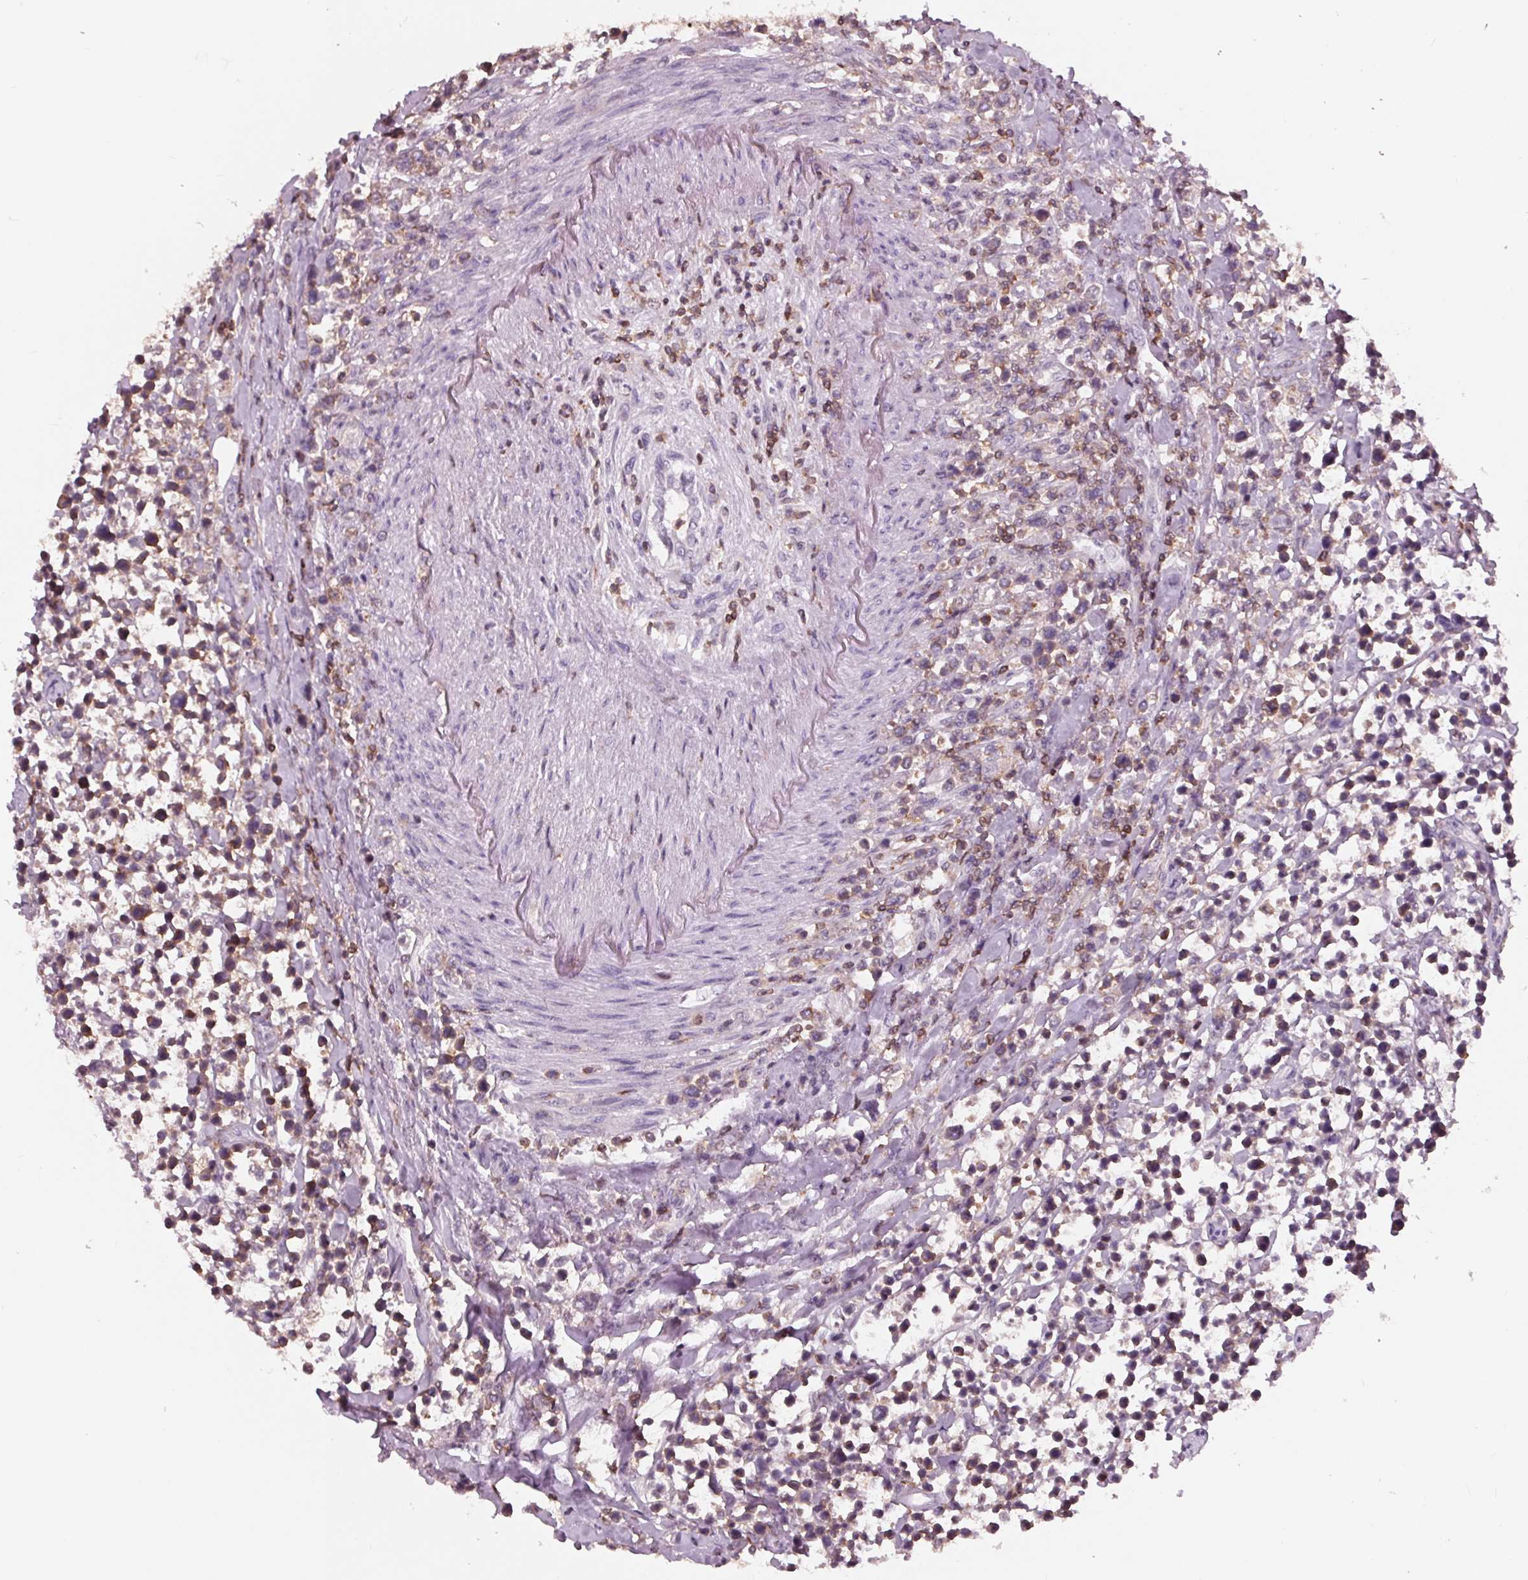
{"staining": {"intensity": "strong", "quantity": "25%-75%", "location": "cytoplasmic/membranous"}, "tissue": "lymphoma", "cell_type": "Tumor cells", "image_type": "cancer", "snomed": [{"axis": "morphology", "description": "Malignant lymphoma, non-Hodgkin's type, High grade"}, {"axis": "topography", "description": "Soft tissue"}], "caption": "IHC photomicrograph of neoplastic tissue: human lymphoma stained using immunohistochemistry shows high levels of strong protein expression localized specifically in the cytoplasmic/membranous of tumor cells, appearing as a cytoplasmic/membranous brown color.", "gene": "ARHGAP25", "patient": {"sex": "female", "age": 56}}